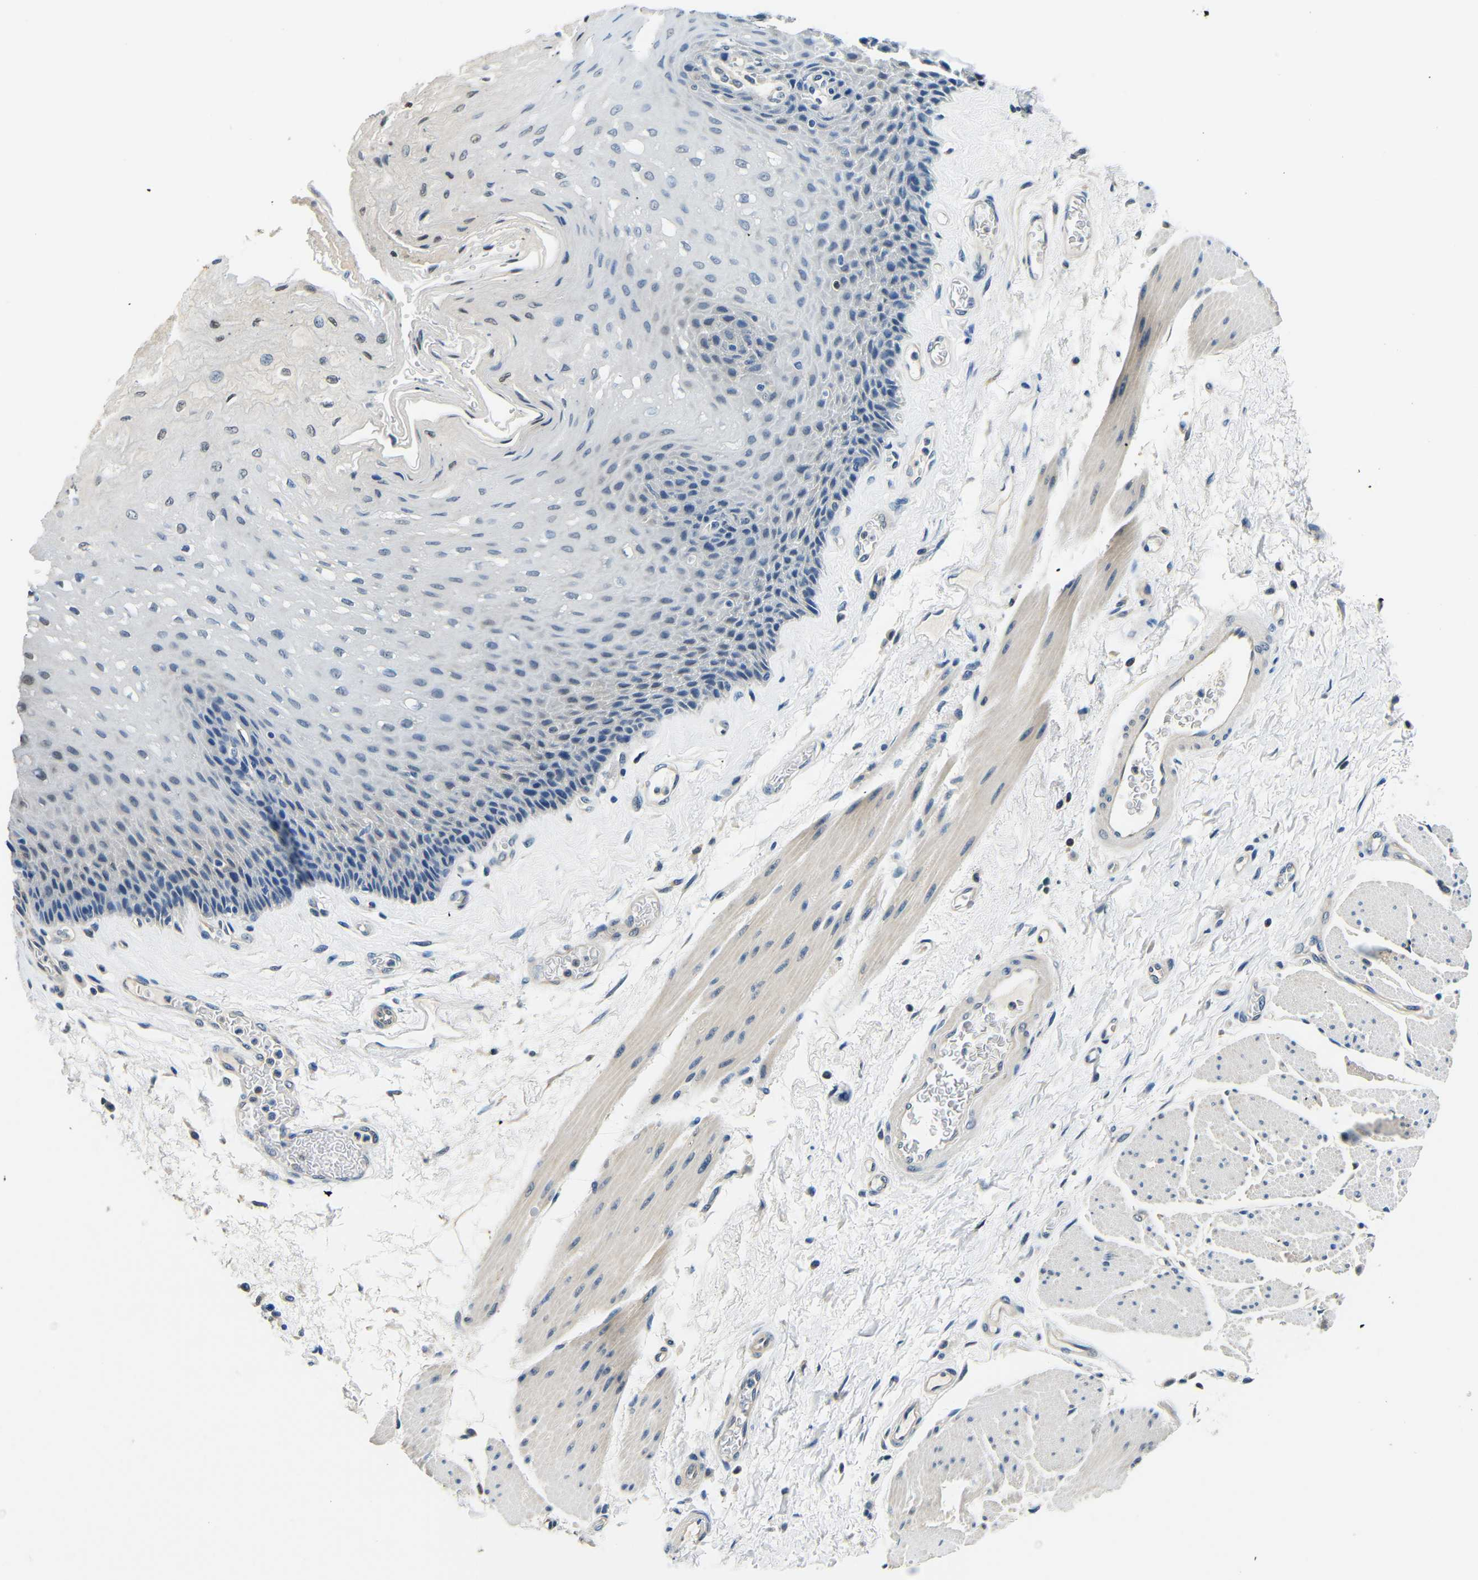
{"staining": {"intensity": "negative", "quantity": "none", "location": "none"}, "tissue": "esophagus", "cell_type": "Squamous epithelial cells", "image_type": "normal", "snomed": [{"axis": "morphology", "description": "Normal tissue, NOS"}, {"axis": "topography", "description": "Esophagus"}], "caption": "Immunohistochemistry of unremarkable human esophagus shows no positivity in squamous epithelial cells. (DAB immunohistochemistry (IHC) with hematoxylin counter stain).", "gene": "ADAP1", "patient": {"sex": "female", "age": 72}}